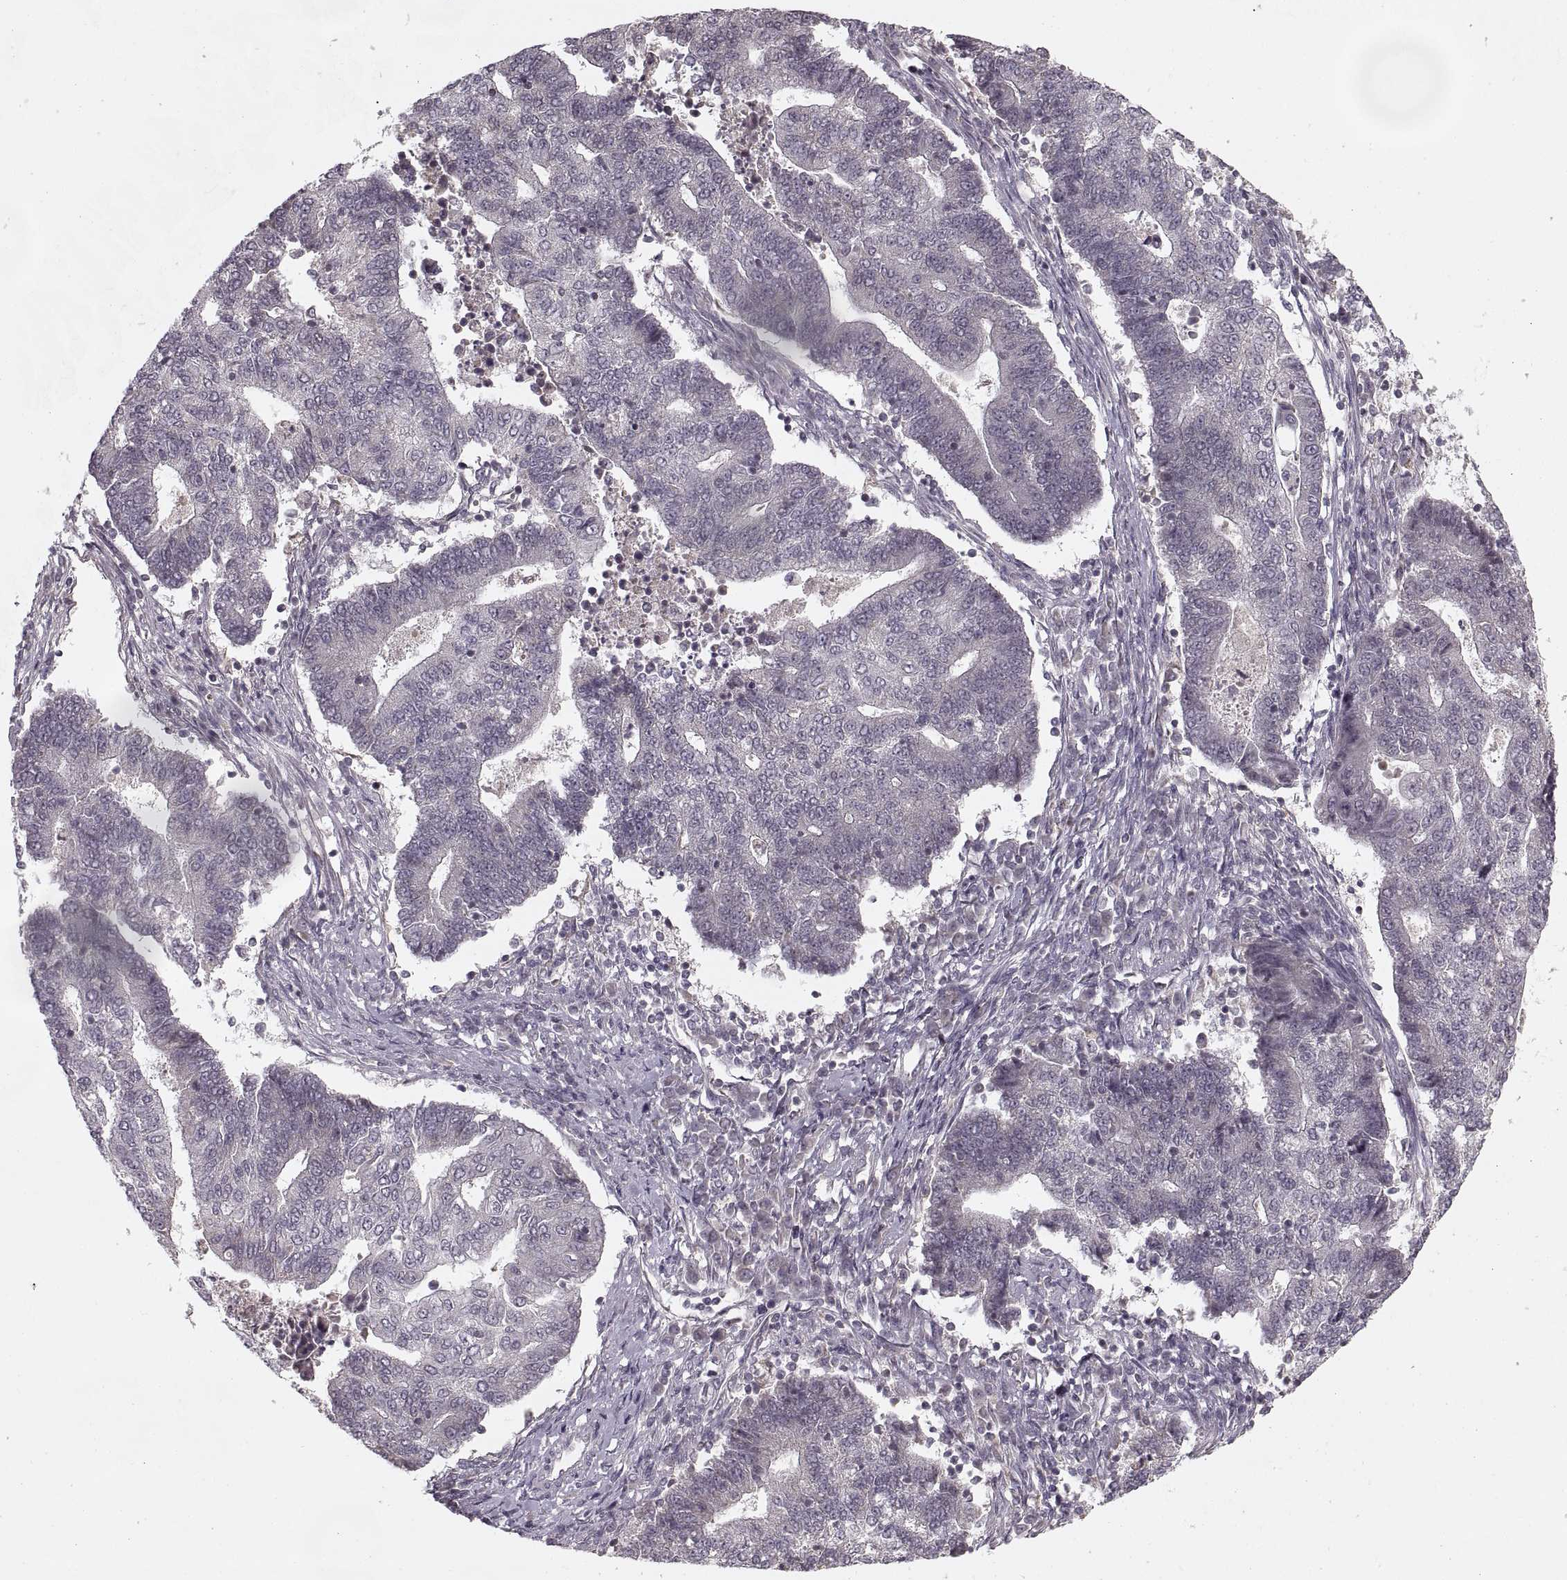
{"staining": {"intensity": "negative", "quantity": "none", "location": "none"}, "tissue": "endometrial cancer", "cell_type": "Tumor cells", "image_type": "cancer", "snomed": [{"axis": "morphology", "description": "Adenocarcinoma, NOS"}, {"axis": "topography", "description": "Uterus"}, {"axis": "topography", "description": "Endometrium"}], "caption": "High power microscopy image of an immunohistochemistry (IHC) photomicrograph of adenocarcinoma (endometrial), revealing no significant positivity in tumor cells.", "gene": "ASIC3", "patient": {"sex": "female", "age": 54}}